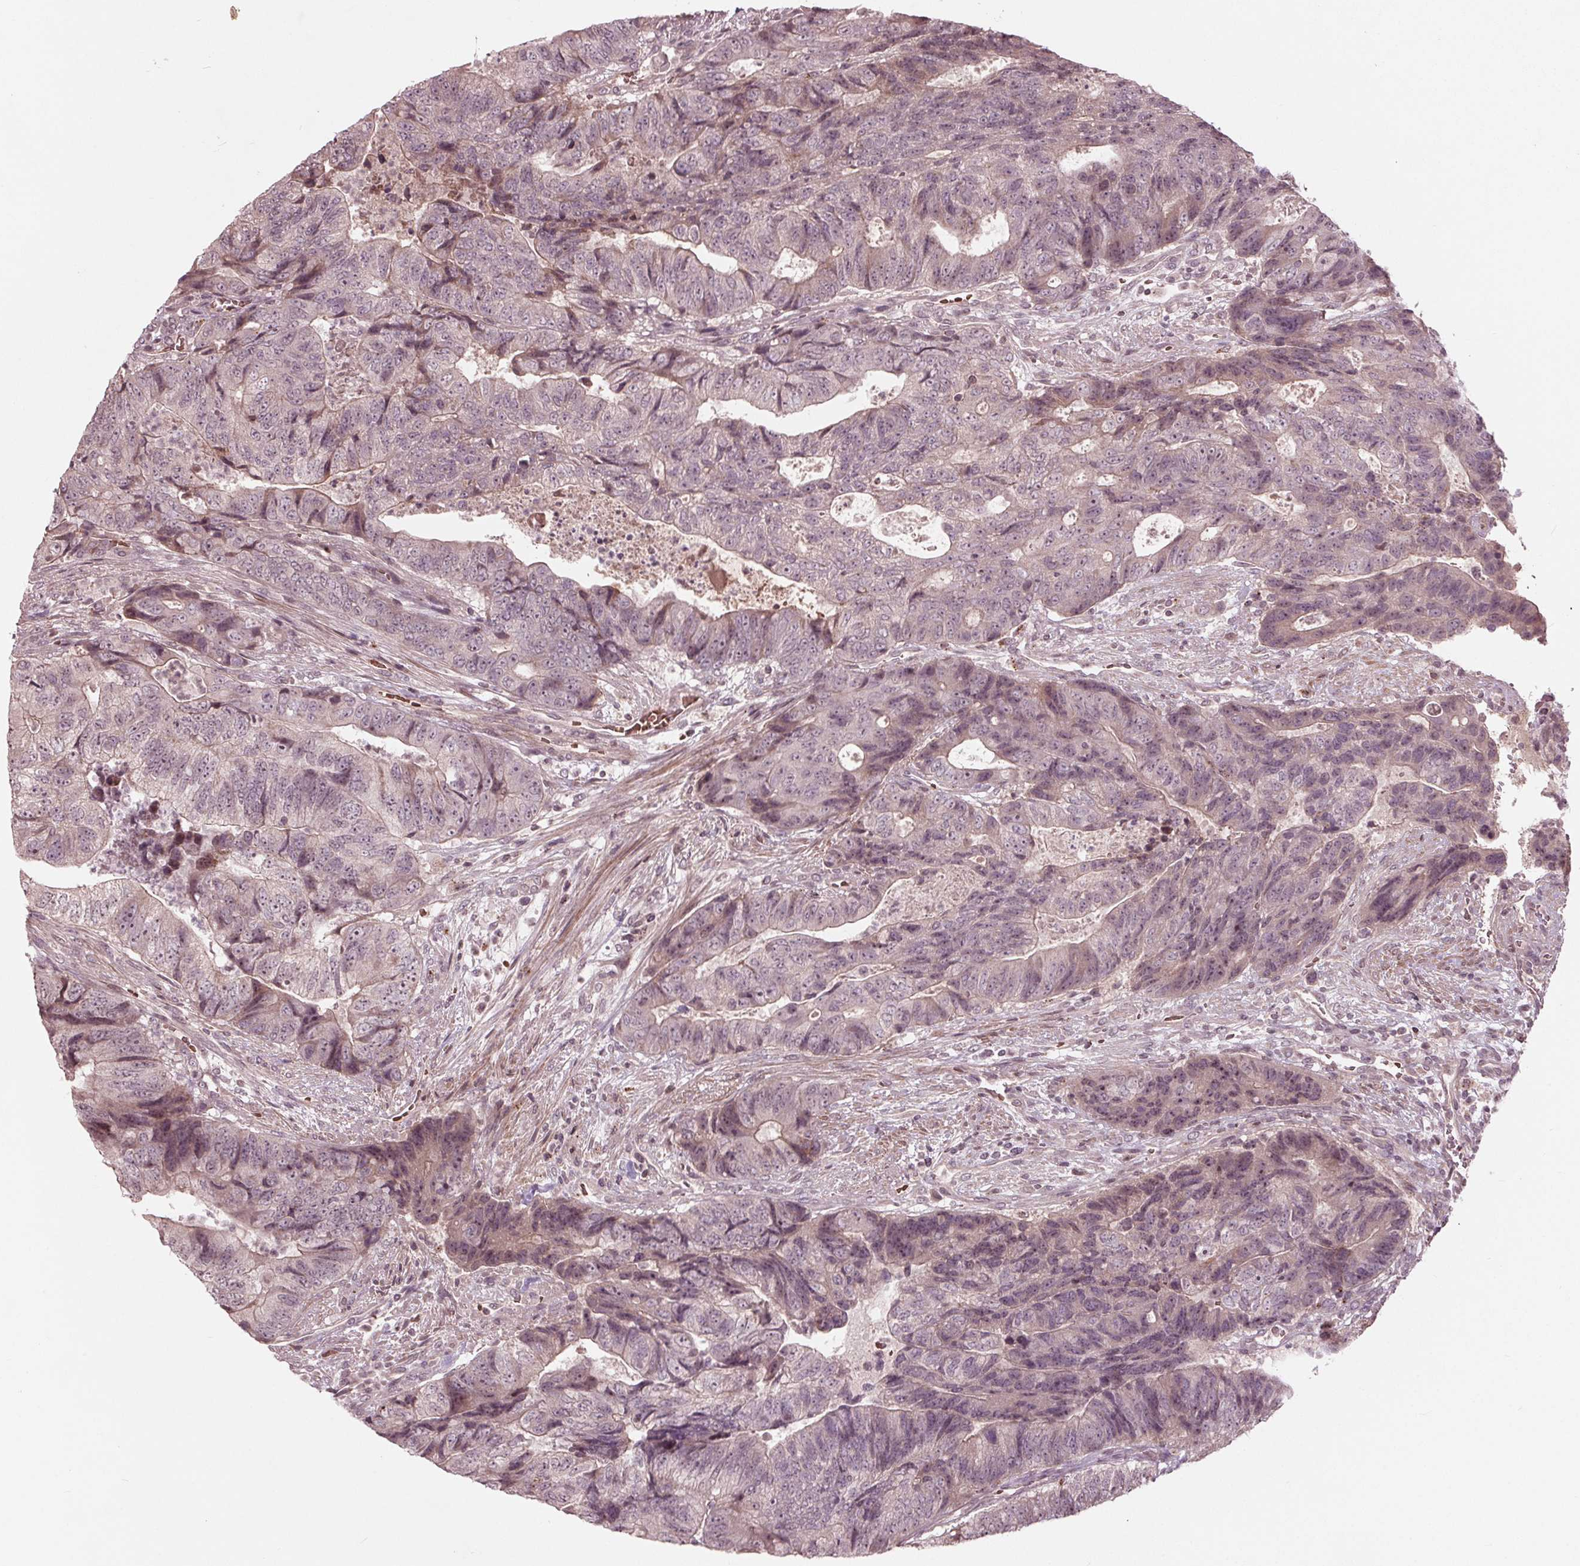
{"staining": {"intensity": "negative", "quantity": "none", "location": "none"}, "tissue": "colorectal cancer", "cell_type": "Tumor cells", "image_type": "cancer", "snomed": [{"axis": "morphology", "description": "Normal tissue, NOS"}, {"axis": "morphology", "description": "Adenocarcinoma, NOS"}, {"axis": "topography", "description": "Colon"}], "caption": "Histopathology image shows no protein positivity in tumor cells of colorectal adenocarcinoma tissue.", "gene": "CDKL4", "patient": {"sex": "female", "age": 48}}